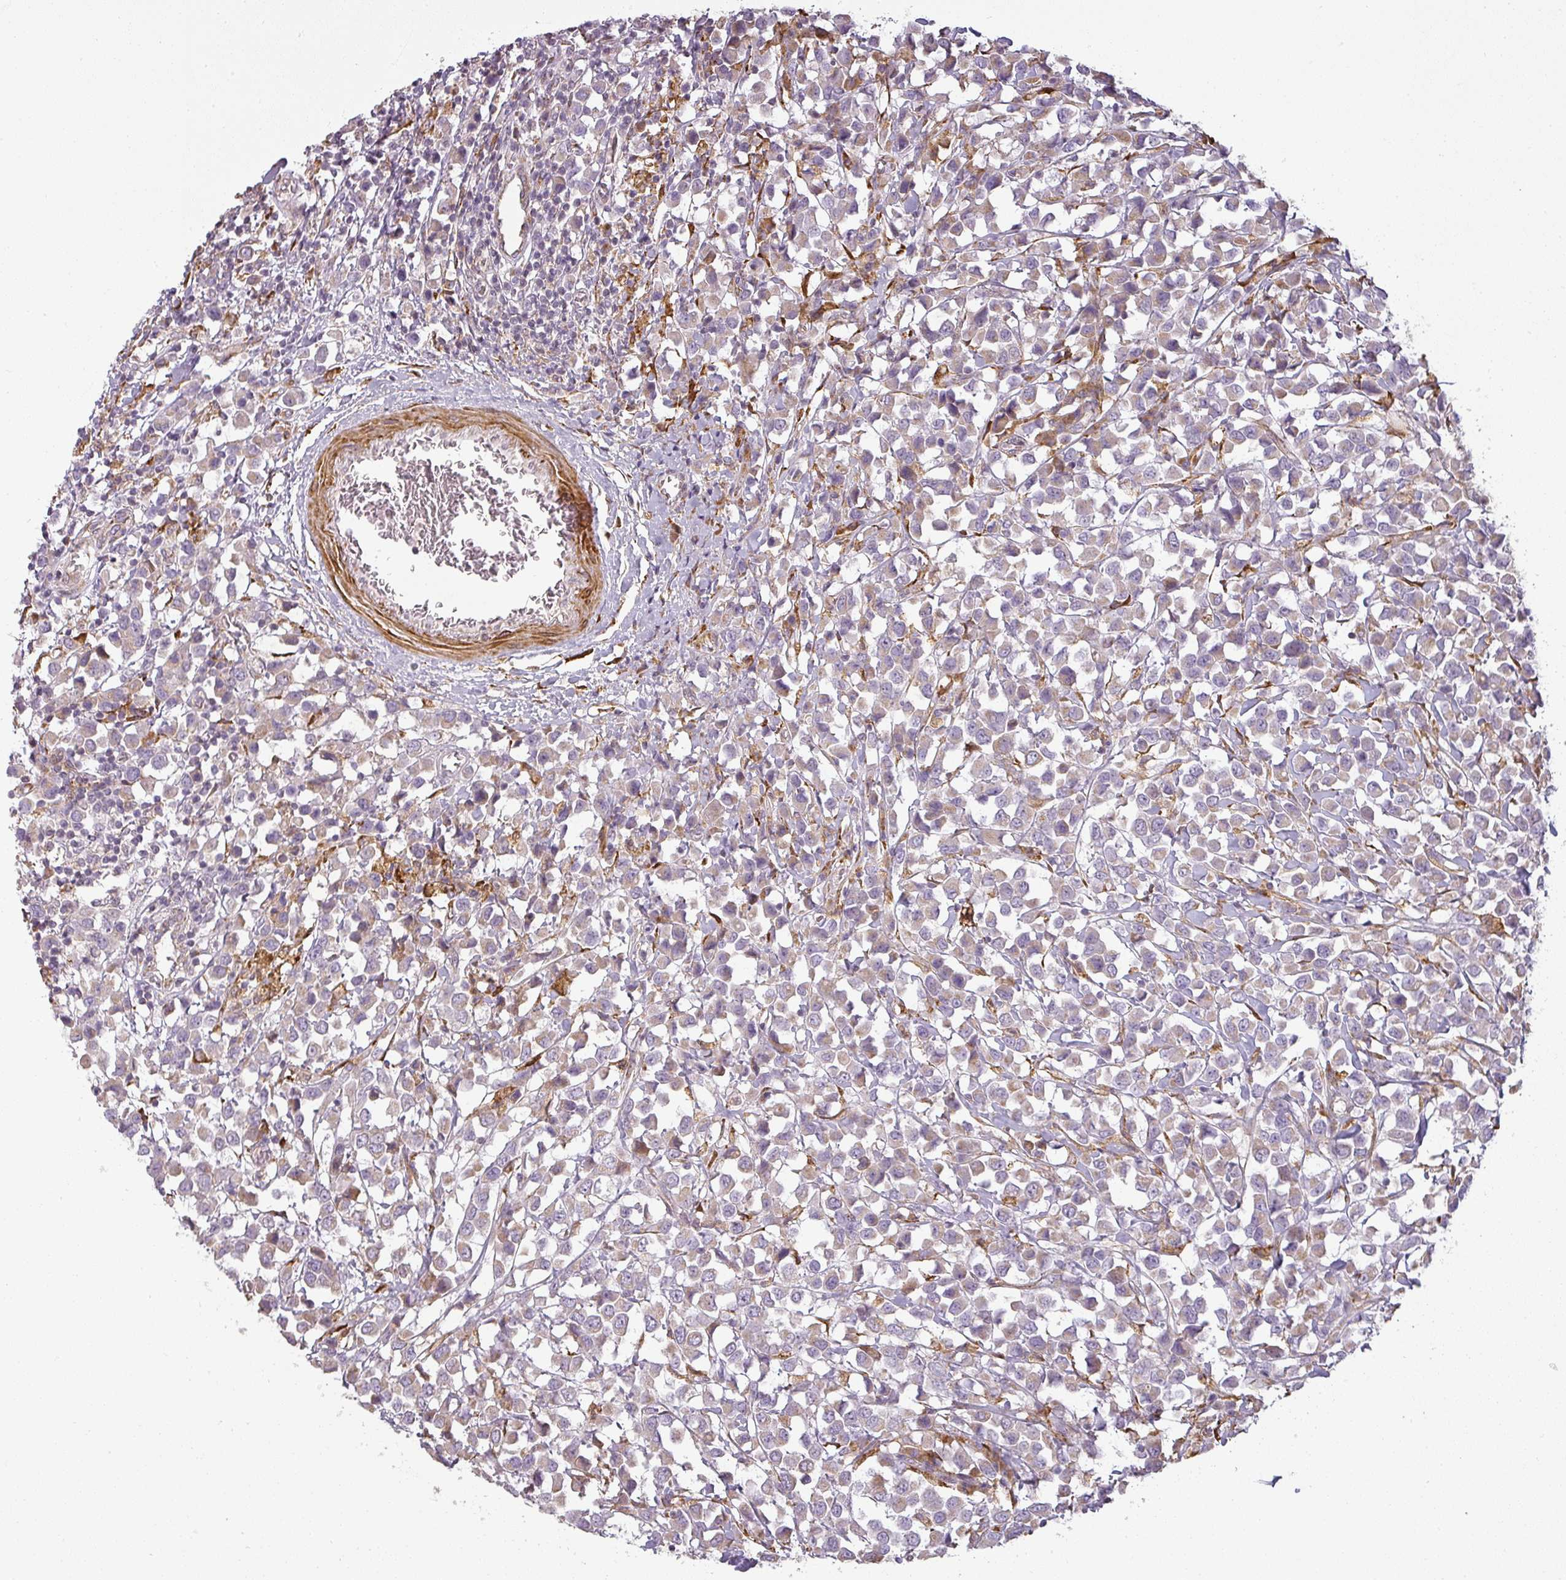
{"staining": {"intensity": "weak", "quantity": "25%-75%", "location": "cytoplasmic/membranous"}, "tissue": "breast cancer", "cell_type": "Tumor cells", "image_type": "cancer", "snomed": [{"axis": "morphology", "description": "Duct carcinoma"}, {"axis": "topography", "description": "Breast"}], "caption": "High-power microscopy captured an immunohistochemistry (IHC) micrograph of breast infiltrating ductal carcinoma, revealing weak cytoplasmic/membranous positivity in approximately 25%-75% of tumor cells.", "gene": "CCDC144A", "patient": {"sex": "female", "age": 61}}